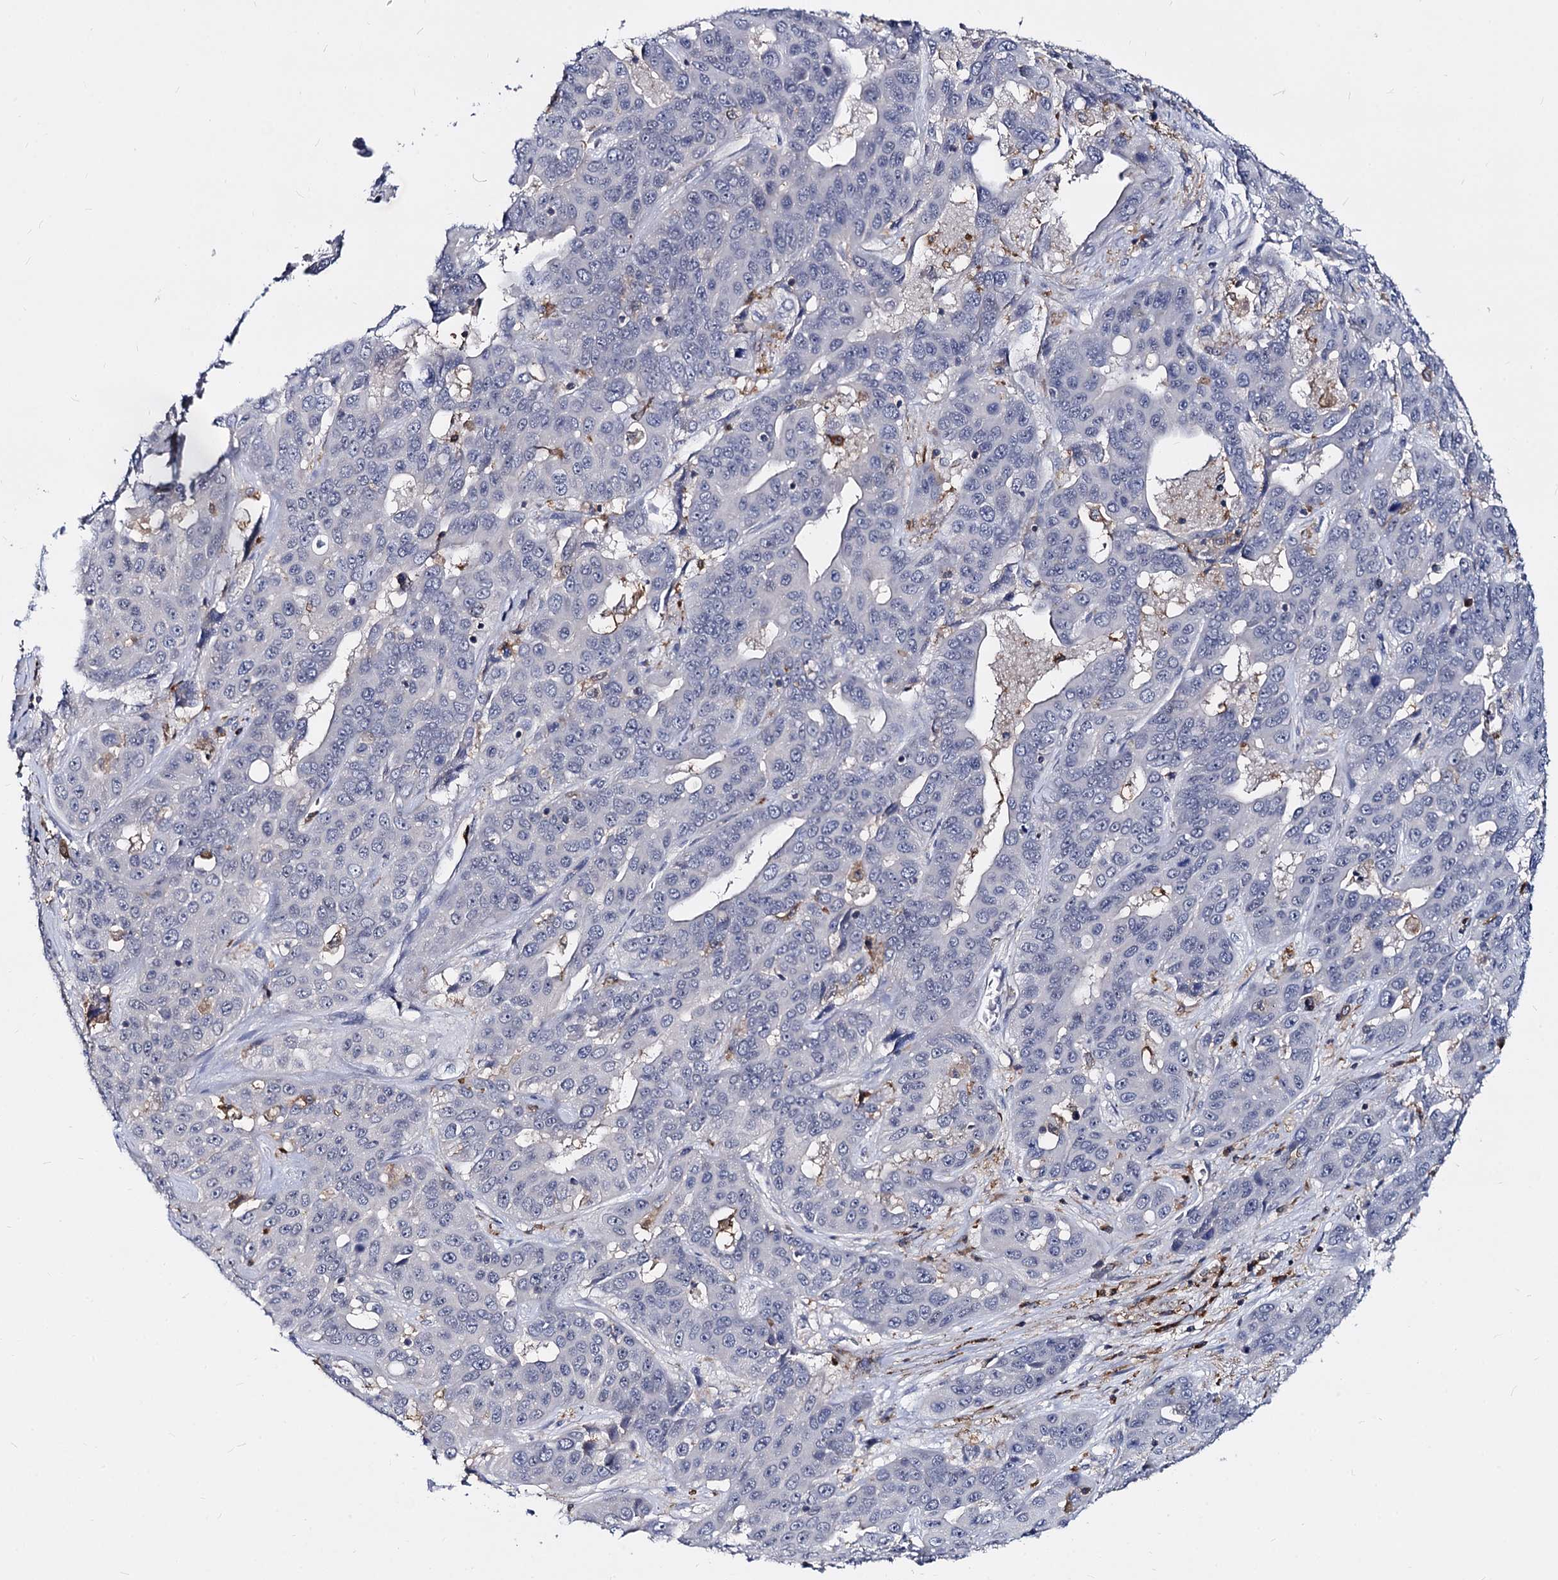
{"staining": {"intensity": "negative", "quantity": "none", "location": "none"}, "tissue": "liver cancer", "cell_type": "Tumor cells", "image_type": "cancer", "snomed": [{"axis": "morphology", "description": "Cholangiocarcinoma"}, {"axis": "topography", "description": "Liver"}], "caption": "The IHC micrograph has no significant staining in tumor cells of liver cholangiocarcinoma tissue. (Brightfield microscopy of DAB immunohistochemistry at high magnification).", "gene": "RHOG", "patient": {"sex": "female", "age": 52}}